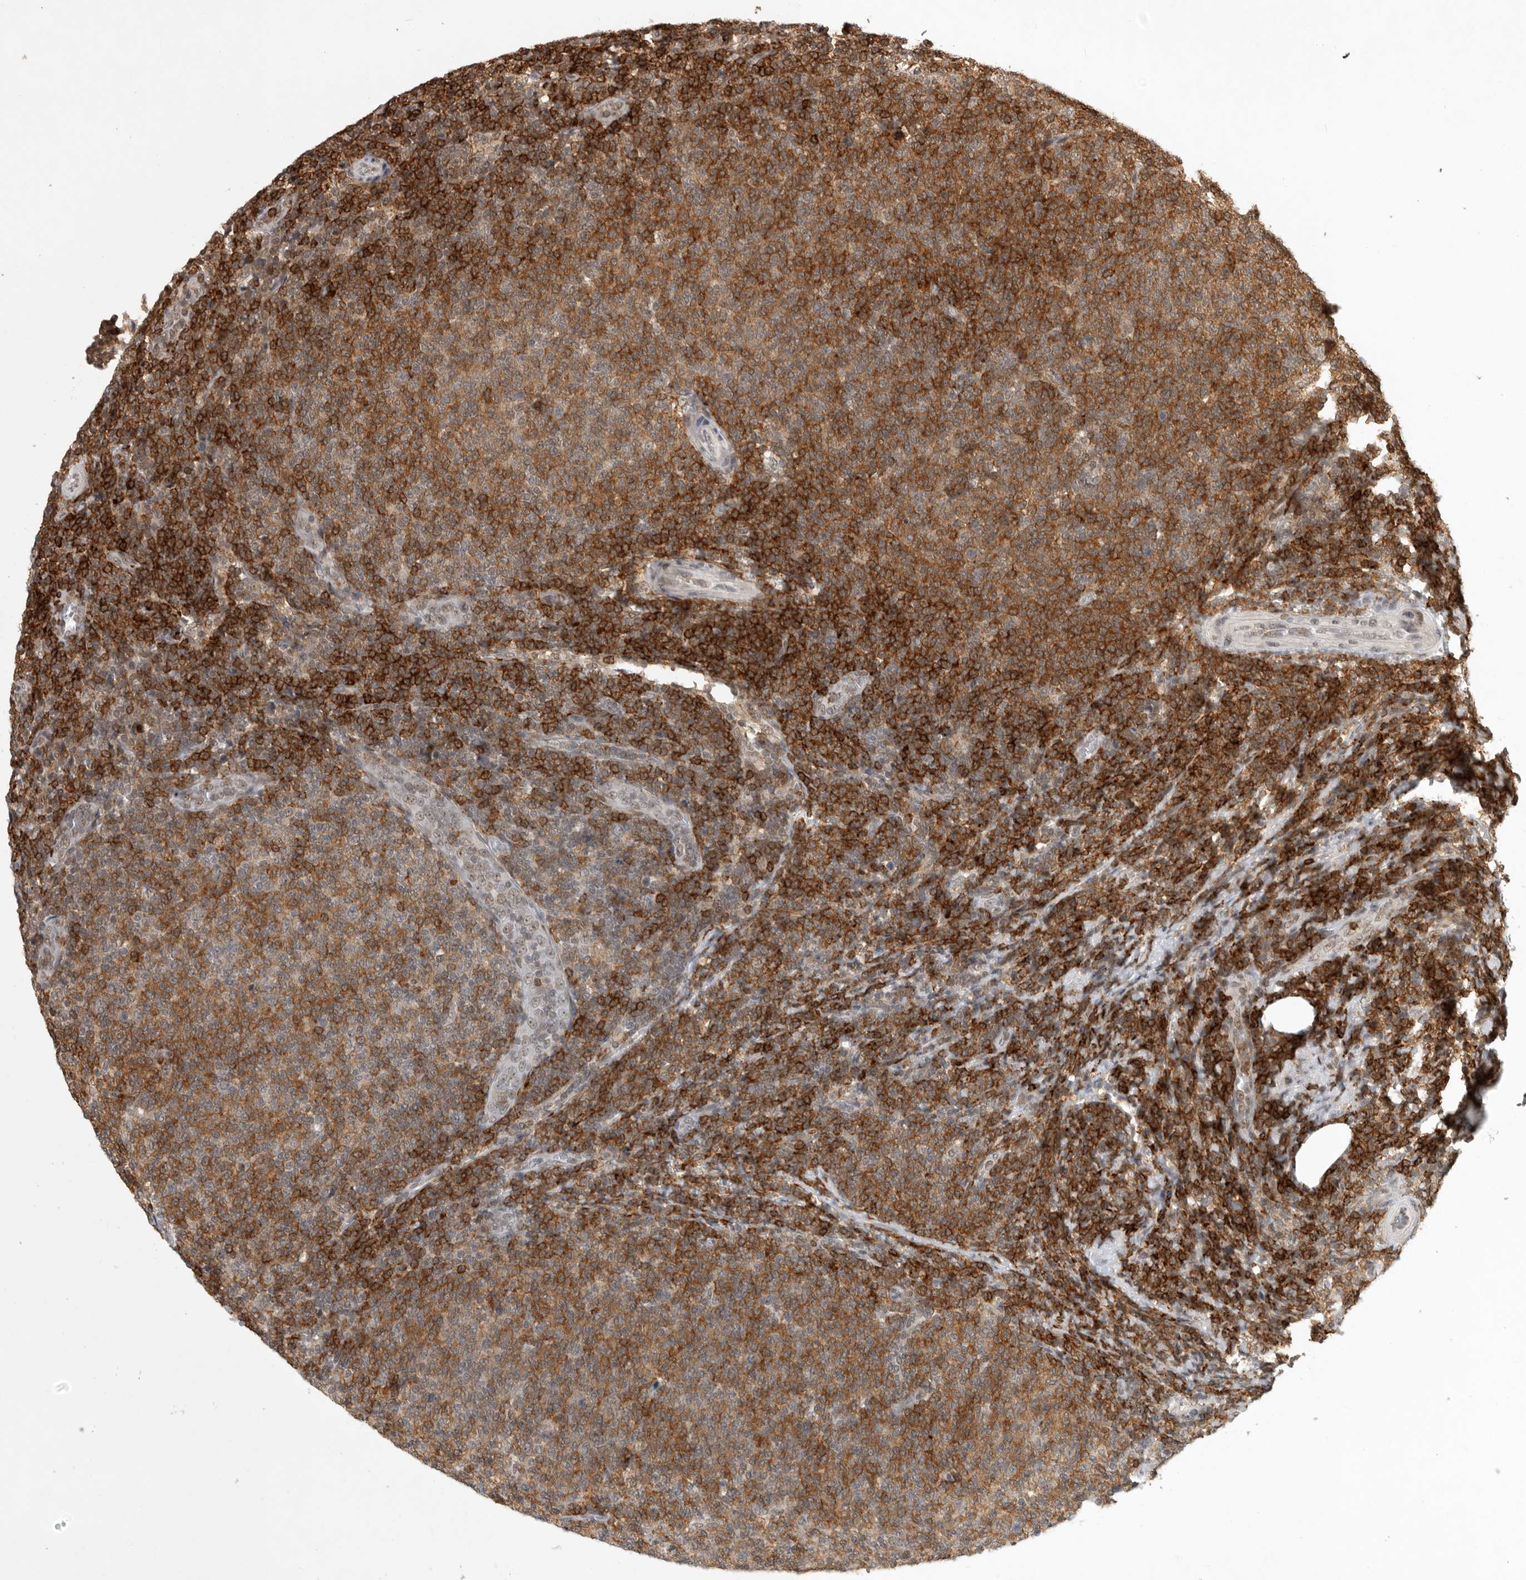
{"staining": {"intensity": "strong", "quantity": "25%-75%", "location": "cytoplasmic/membranous"}, "tissue": "lymphoma", "cell_type": "Tumor cells", "image_type": "cancer", "snomed": [{"axis": "morphology", "description": "Malignant lymphoma, non-Hodgkin's type, Low grade"}, {"axis": "topography", "description": "Lymph node"}], "caption": "Protein expression analysis of human malignant lymphoma, non-Hodgkin's type (low-grade) reveals strong cytoplasmic/membranous staining in about 25%-75% of tumor cells. (DAB IHC with brightfield microscopy, high magnification).", "gene": "CBLL1", "patient": {"sex": "male", "age": 66}}